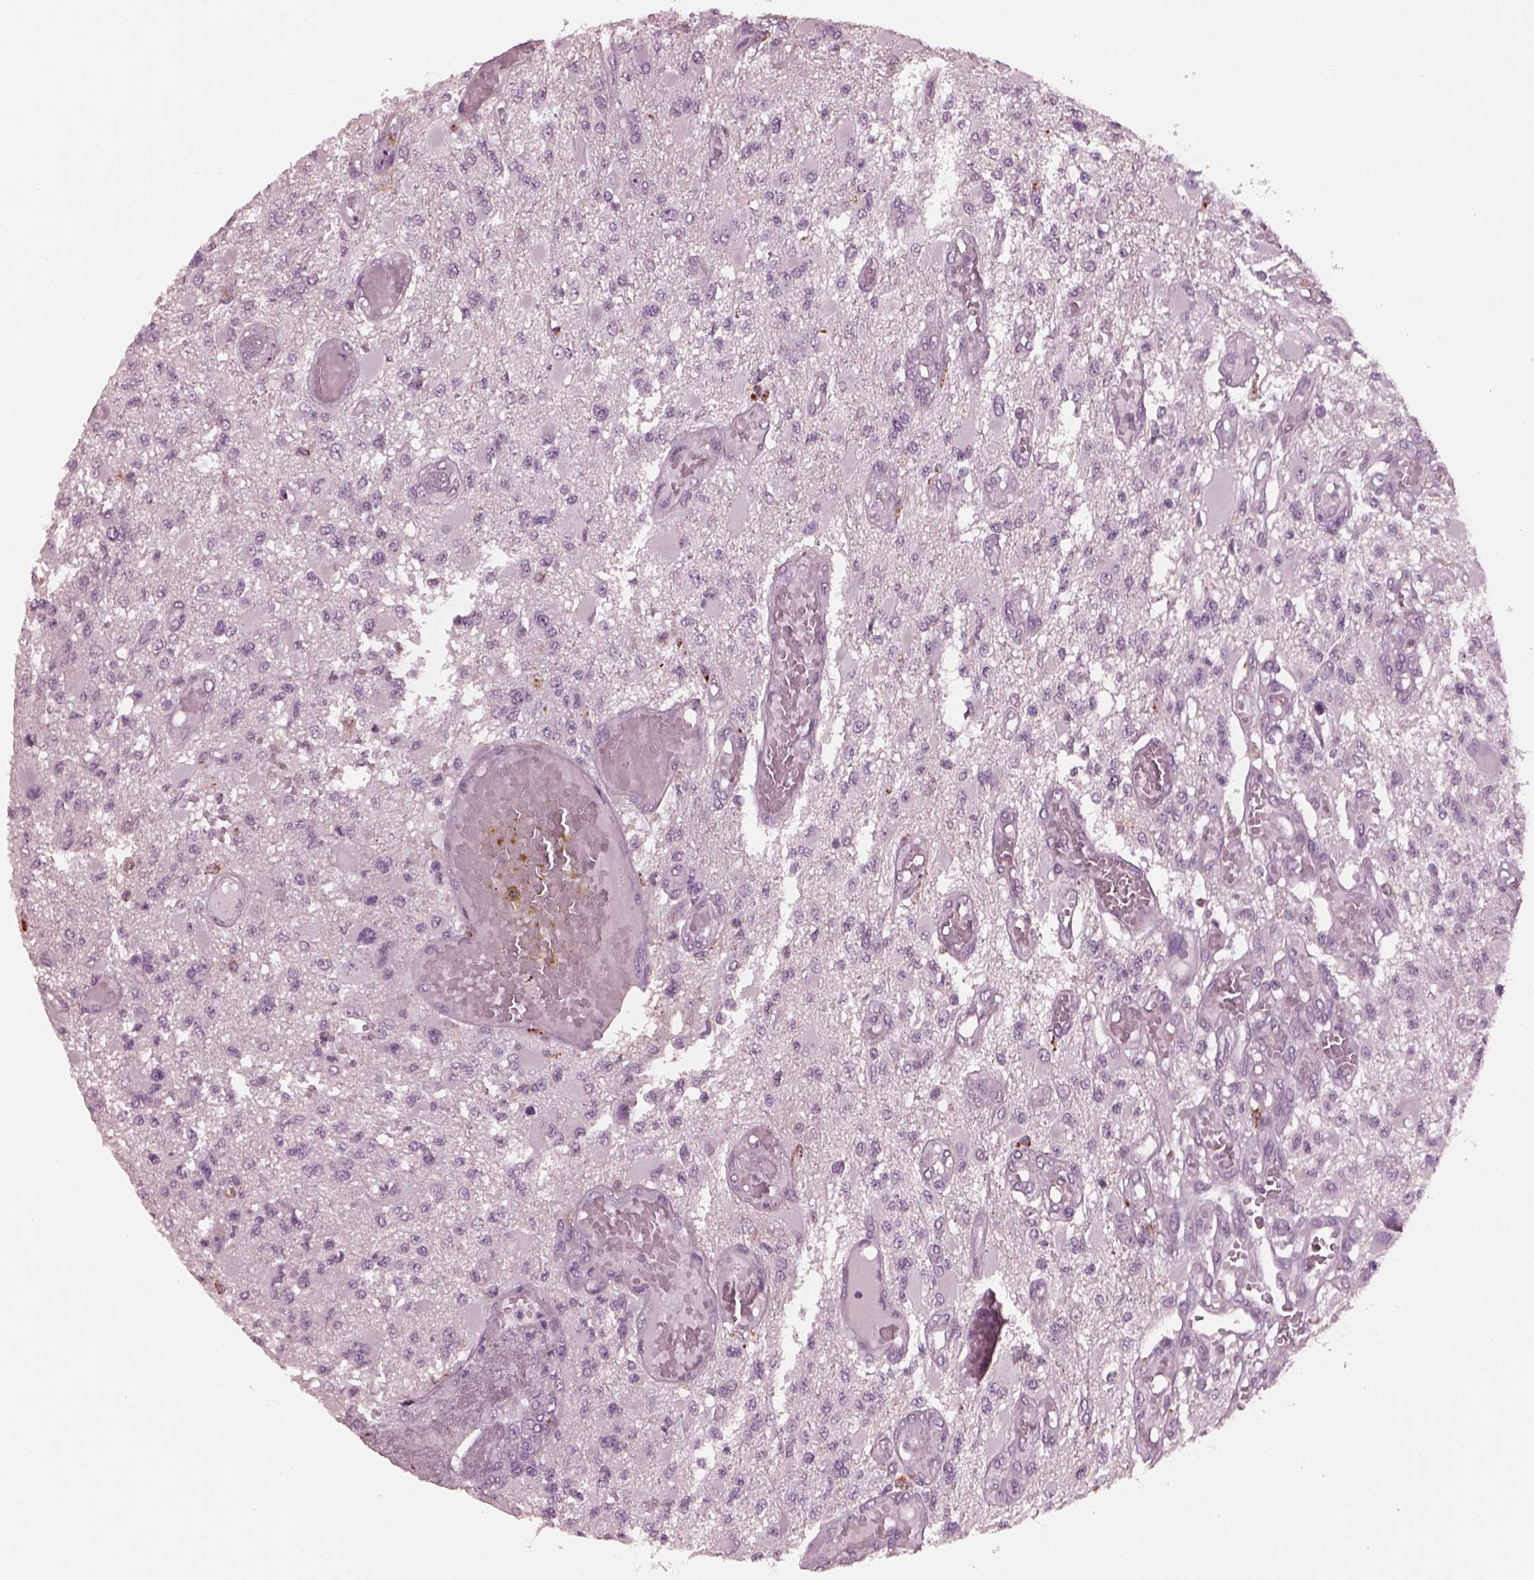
{"staining": {"intensity": "negative", "quantity": "none", "location": "none"}, "tissue": "glioma", "cell_type": "Tumor cells", "image_type": "cancer", "snomed": [{"axis": "morphology", "description": "Glioma, malignant, High grade"}, {"axis": "topography", "description": "Brain"}], "caption": "Human glioma stained for a protein using IHC exhibits no expression in tumor cells.", "gene": "SLAMF8", "patient": {"sex": "female", "age": 63}}